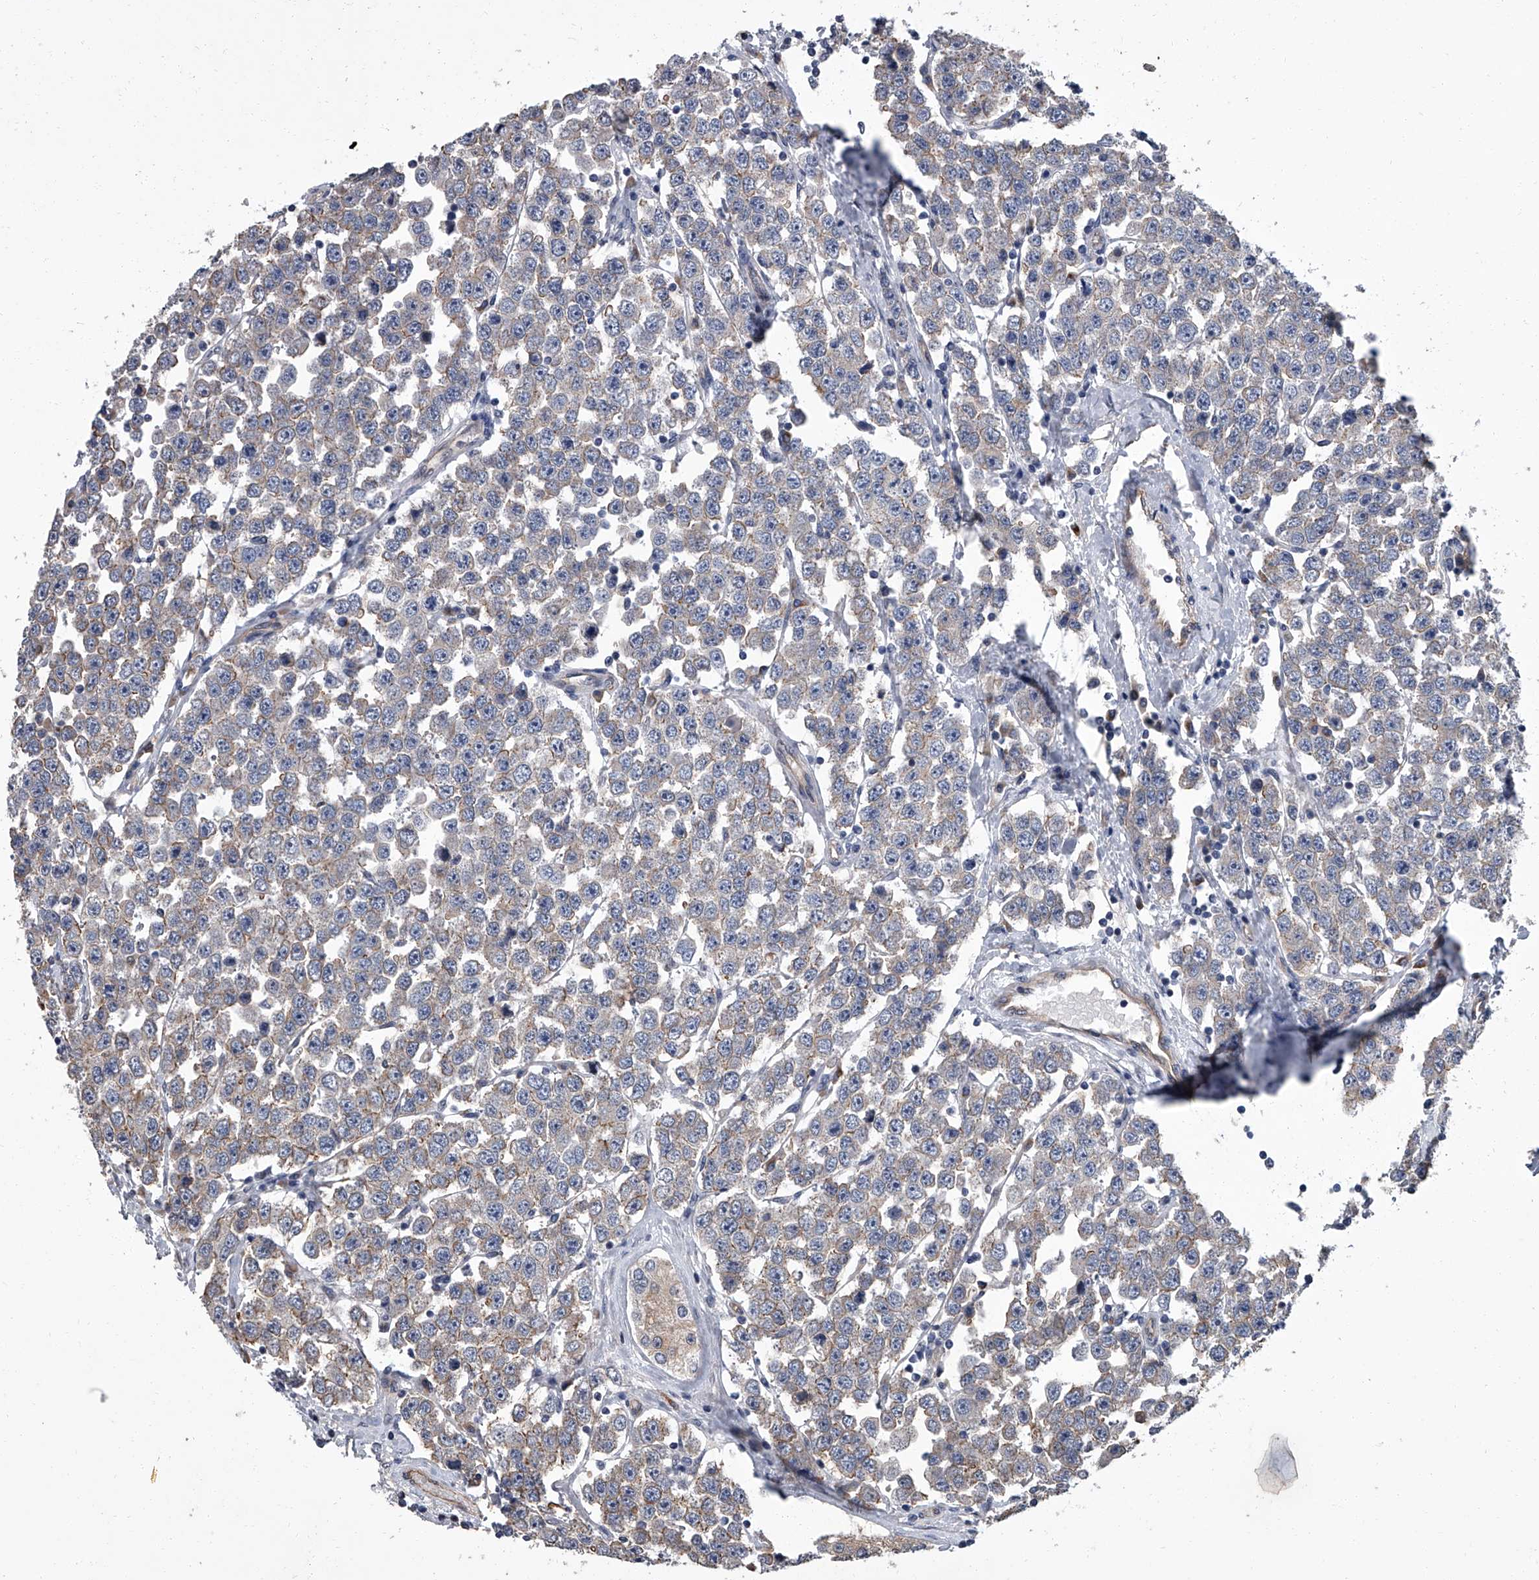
{"staining": {"intensity": "negative", "quantity": "none", "location": "none"}, "tissue": "testis cancer", "cell_type": "Tumor cells", "image_type": "cancer", "snomed": [{"axis": "morphology", "description": "Seminoma, NOS"}, {"axis": "topography", "description": "Testis"}], "caption": "DAB immunohistochemical staining of human seminoma (testis) reveals no significant staining in tumor cells. (DAB IHC, high magnification).", "gene": "SIRT4", "patient": {"sex": "male", "age": 28}}